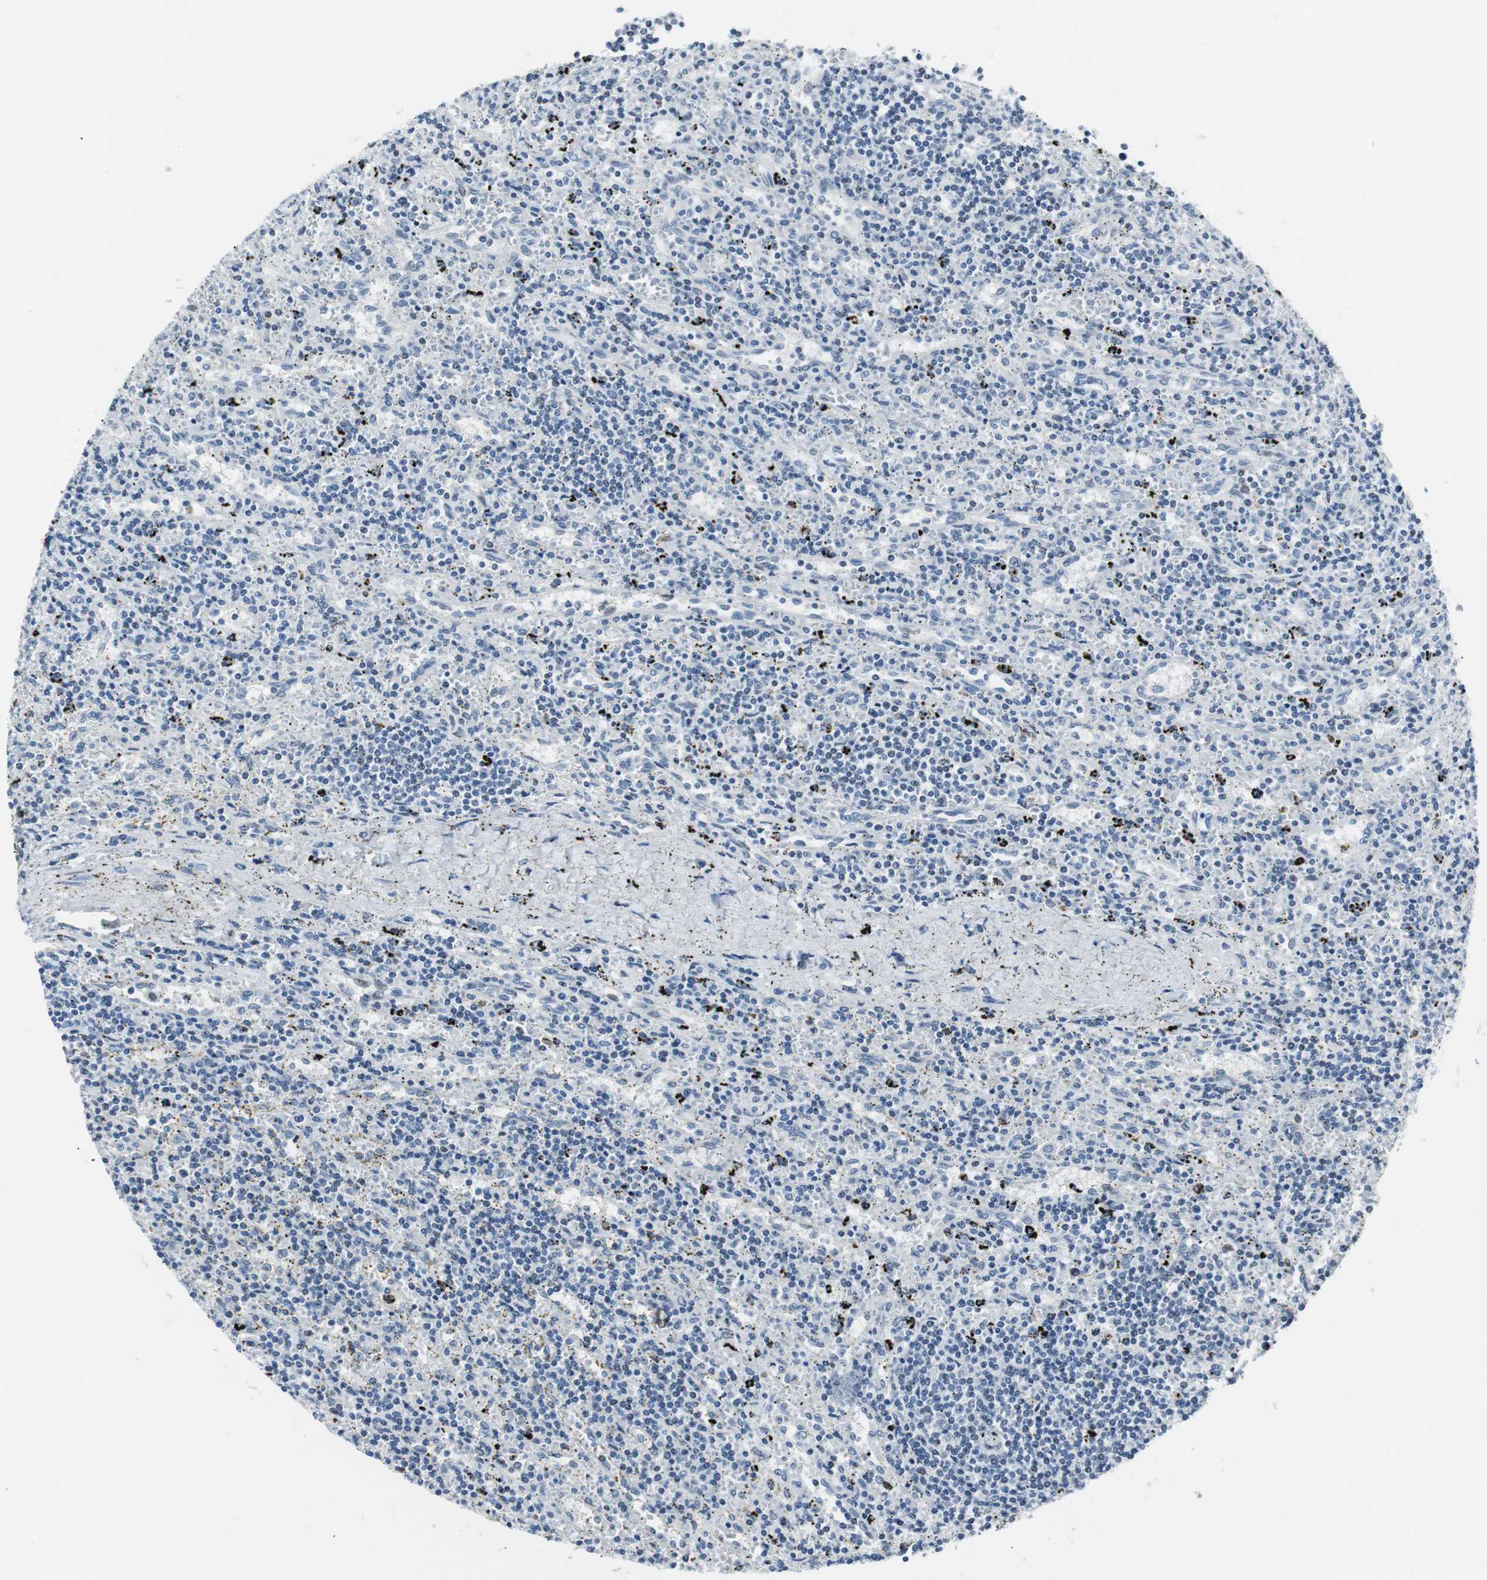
{"staining": {"intensity": "weak", "quantity": "<25%", "location": "nuclear"}, "tissue": "lymphoma", "cell_type": "Tumor cells", "image_type": "cancer", "snomed": [{"axis": "morphology", "description": "Malignant lymphoma, non-Hodgkin's type, Low grade"}, {"axis": "topography", "description": "Spleen"}], "caption": "Immunohistochemical staining of lymphoma demonstrates no significant staining in tumor cells. Brightfield microscopy of immunohistochemistry stained with DAB (3,3'-diaminobenzidine) (brown) and hematoxylin (blue), captured at high magnification.", "gene": "MTA1", "patient": {"sex": "male", "age": 76}}